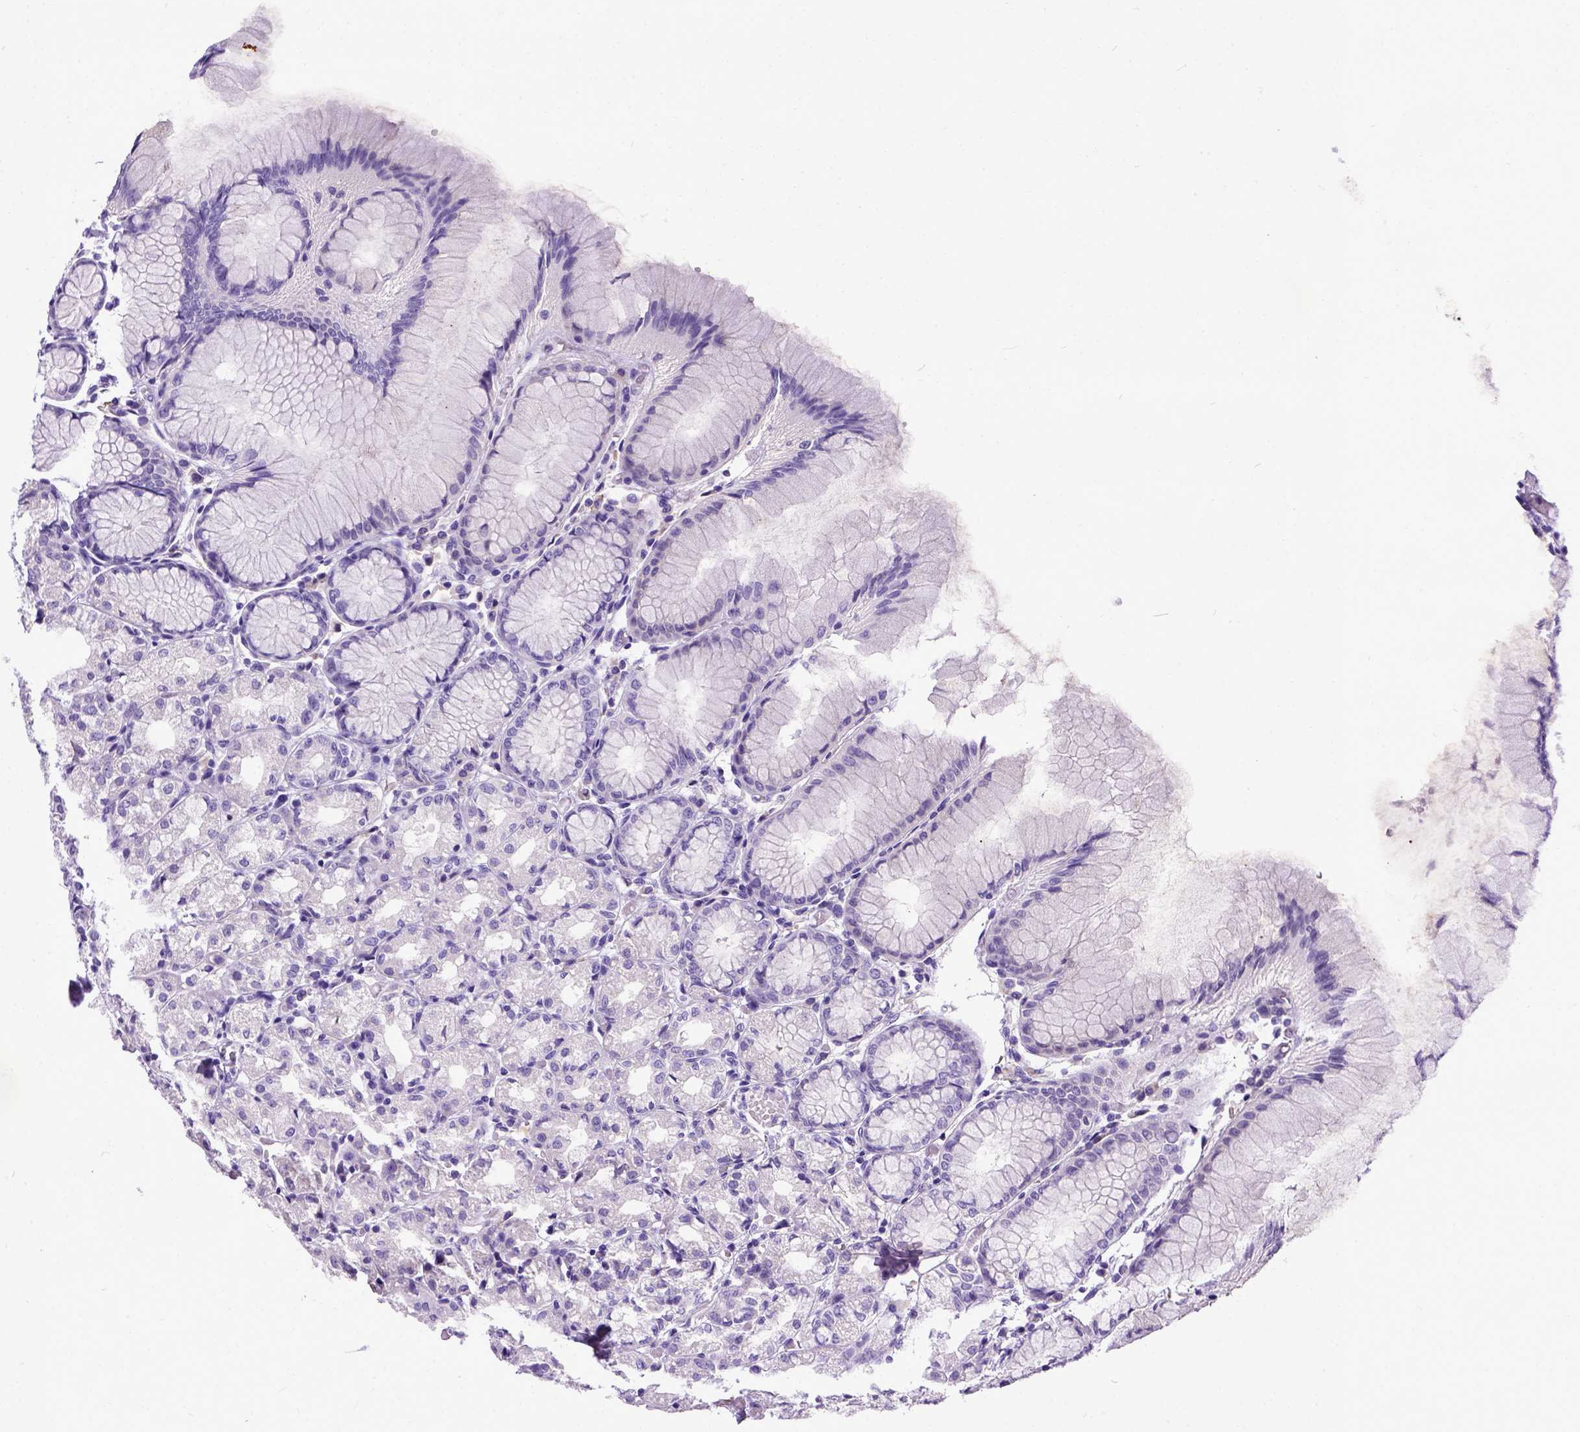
{"staining": {"intensity": "negative", "quantity": "none", "location": "none"}, "tissue": "stomach", "cell_type": "Glandular cells", "image_type": "normal", "snomed": [{"axis": "morphology", "description": "Normal tissue, NOS"}, {"axis": "topography", "description": "Stomach"}], "caption": "There is no significant positivity in glandular cells of stomach. (Stains: DAB immunohistochemistry (IHC) with hematoxylin counter stain, Microscopy: brightfield microscopy at high magnification).", "gene": "IGF2", "patient": {"sex": "female", "age": 57}}